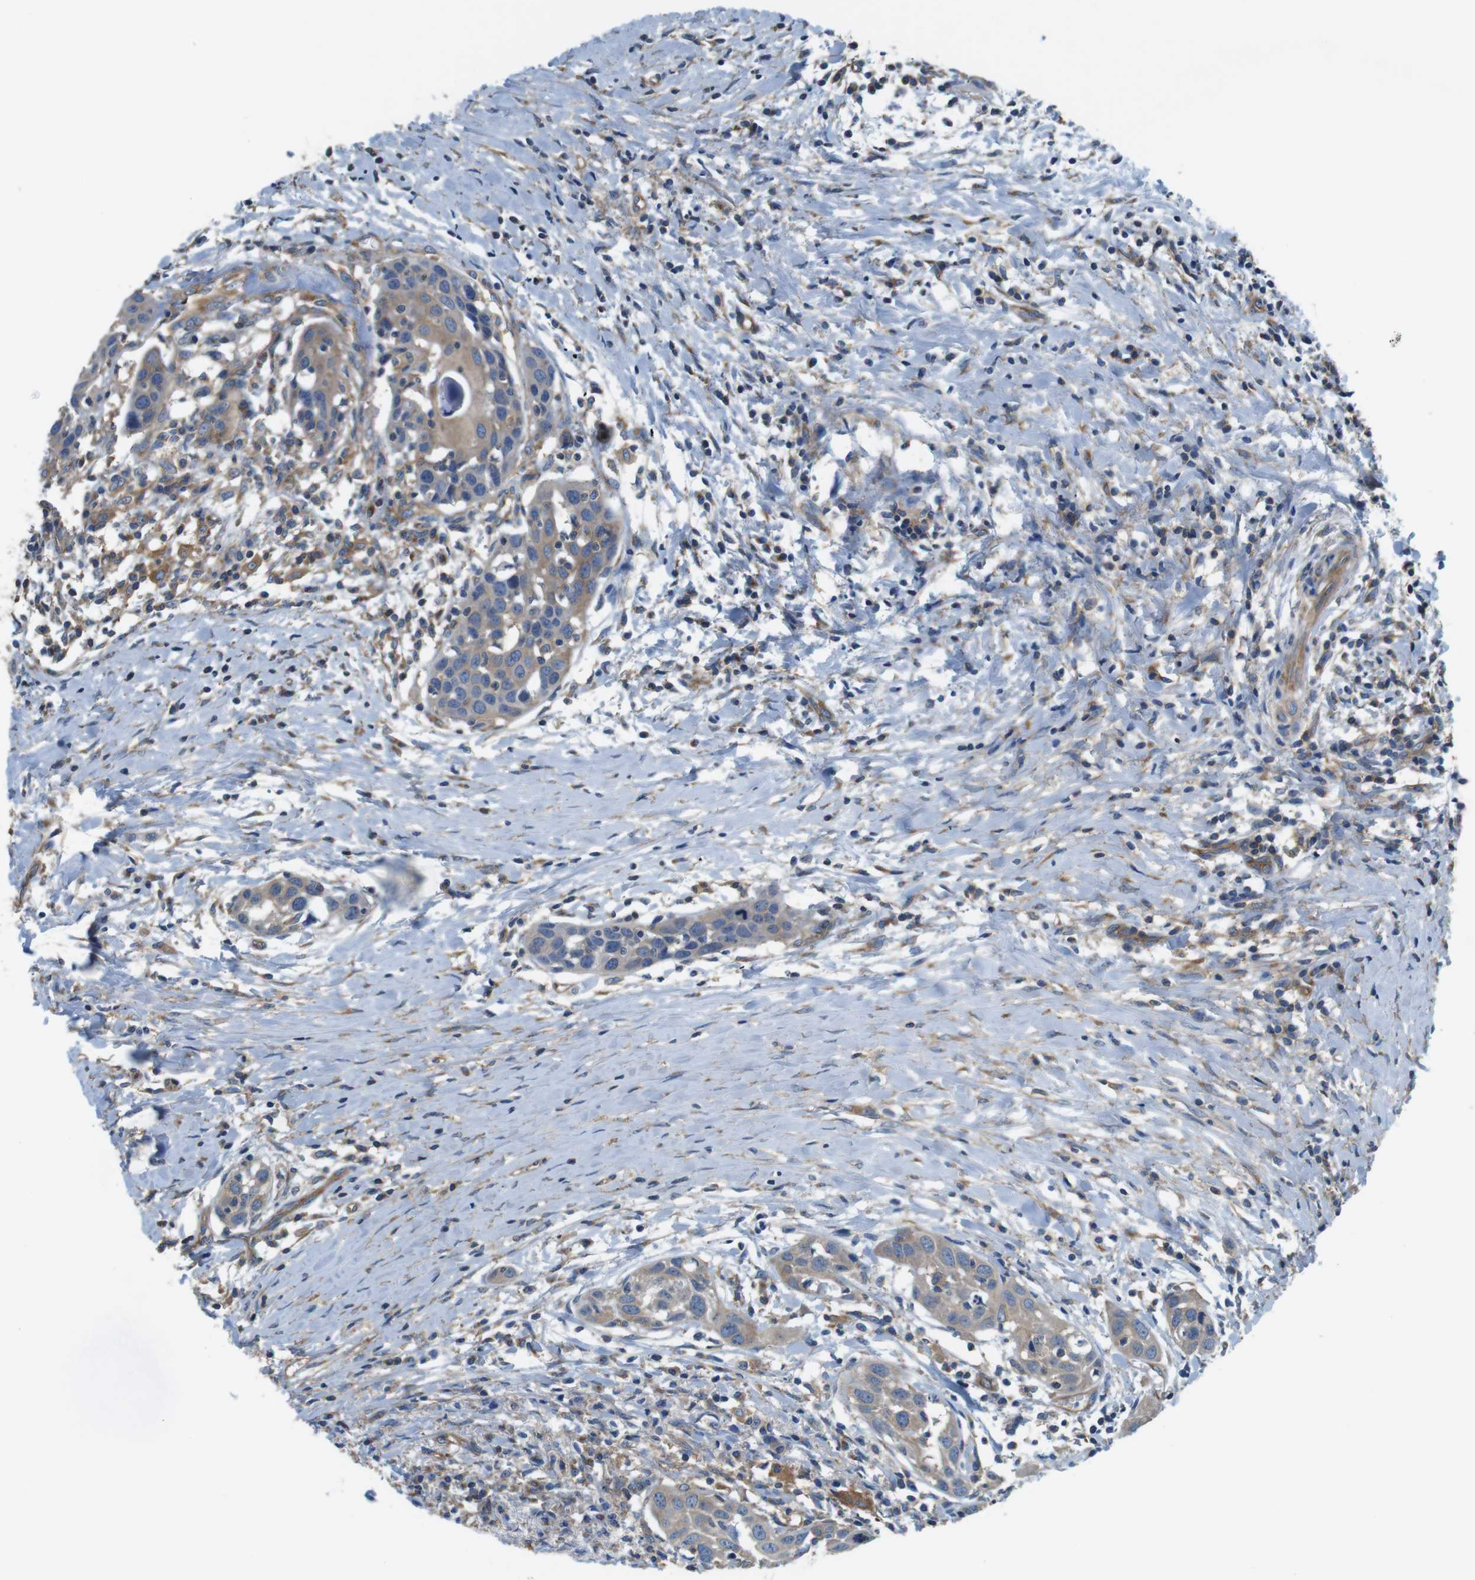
{"staining": {"intensity": "weak", "quantity": ">75%", "location": "cytoplasmic/membranous"}, "tissue": "head and neck cancer", "cell_type": "Tumor cells", "image_type": "cancer", "snomed": [{"axis": "morphology", "description": "Squamous cell carcinoma, NOS"}, {"axis": "topography", "description": "Oral tissue"}, {"axis": "topography", "description": "Head-Neck"}], "caption": "Brown immunohistochemical staining in human head and neck cancer displays weak cytoplasmic/membranous expression in approximately >75% of tumor cells. (brown staining indicates protein expression, while blue staining denotes nuclei).", "gene": "DENND4C", "patient": {"sex": "female", "age": 50}}